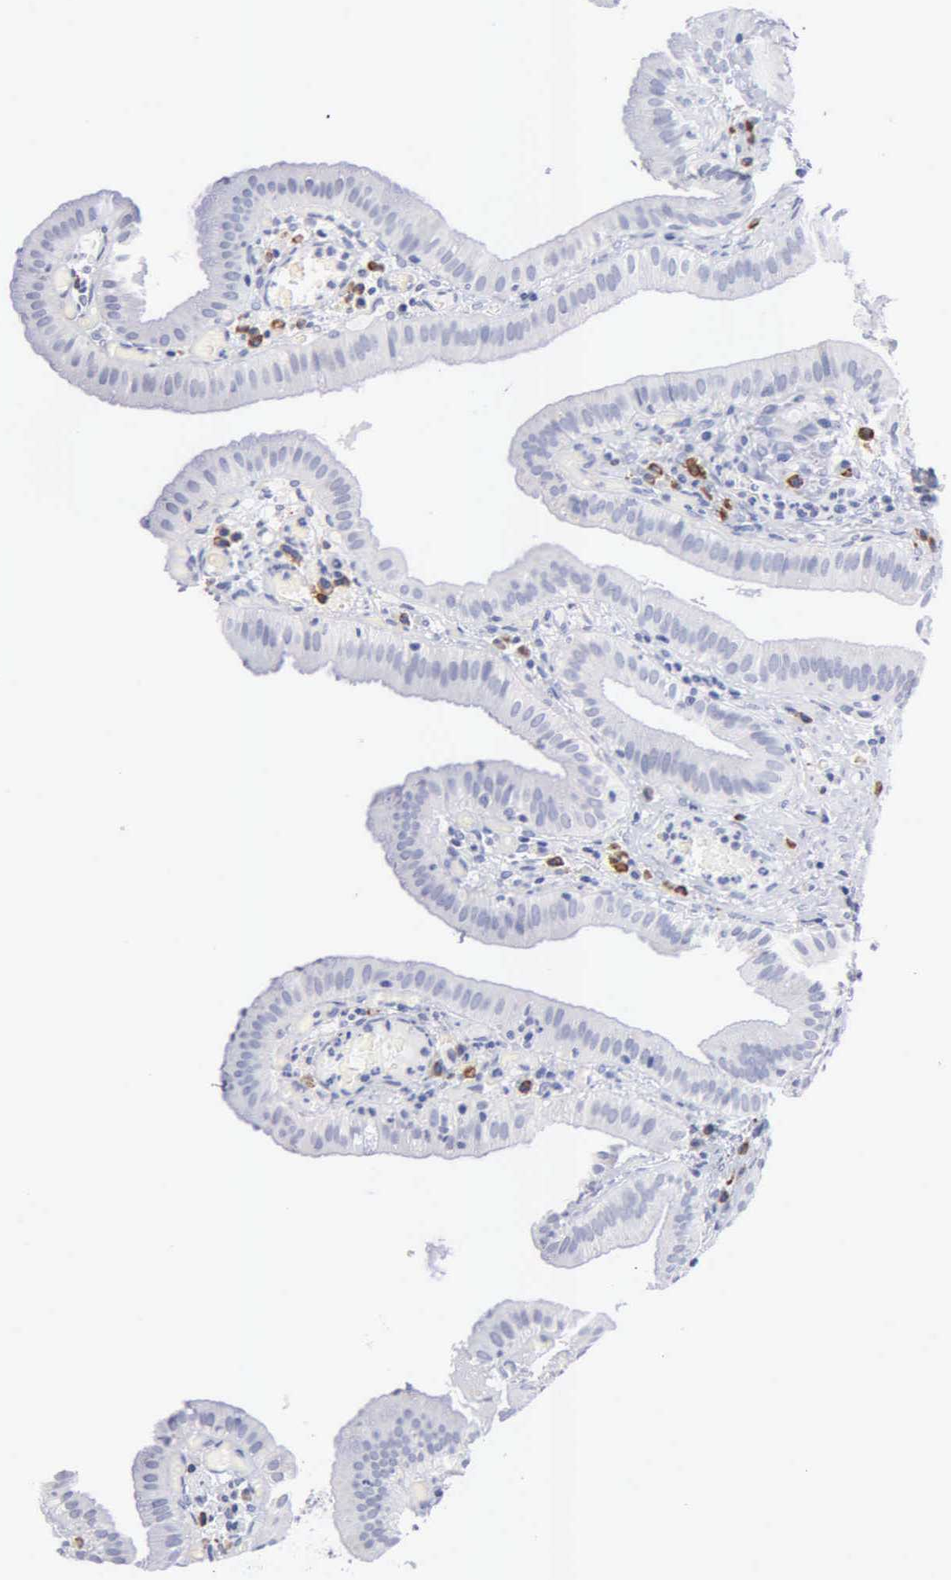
{"staining": {"intensity": "negative", "quantity": "none", "location": "none"}, "tissue": "gallbladder", "cell_type": "Glandular cells", "image_type": "normal", "snomed": [{"axis": "morphology", "description": "Normal tissue, NOS"}, {"axis": "topography", "description": "Gallbladder"}], "caption": "Immunohistochemistry histopathology image of unremarkable gallbladder: gallbladder stained with DAB (3,3'-diaminobenzidine) demonstrates no significant protein expression in glandular cells. (Brightfield microscopy of DAB (3,3'-diaminobenzidine) immunohistochemistry at high magnification).", "gene": "ASPHD2", "patient": {"sex": "female", "age": 76}}